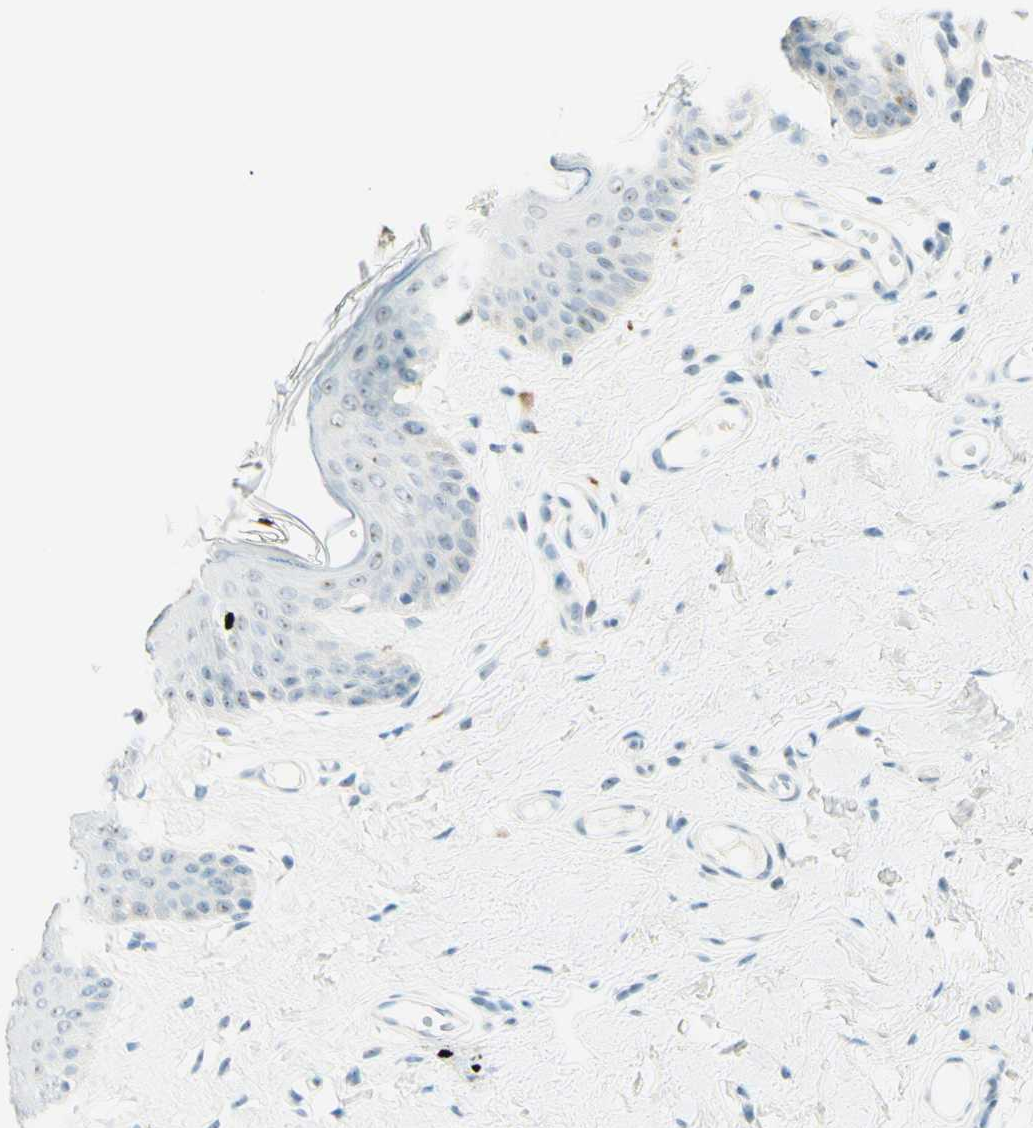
{"staining": {"intensity": "weak", "quantity": "<25%", "location": "cytoplasmic/membranous,nuclear"}, "tissue": "skin", "cell_type": "Epidermal cells", "image_type": "normal", "snomed": [{"axis": "morphology", "description": "Normal tissue, NOS"}, {"axis": "morphology", "description": "Inflammation, NOS"}, {"axis": "topography", "description": "Vulva"}], "caption": "Skin was stained to show a protein in brown. There is no significant positivity in epidermal cells. (DAB immunohistochemistry (IHC) visualized using brightfield microscopy, high magnification).", "gene": "FMR1NB", "patient": {"sex": "female", "age": 84}}